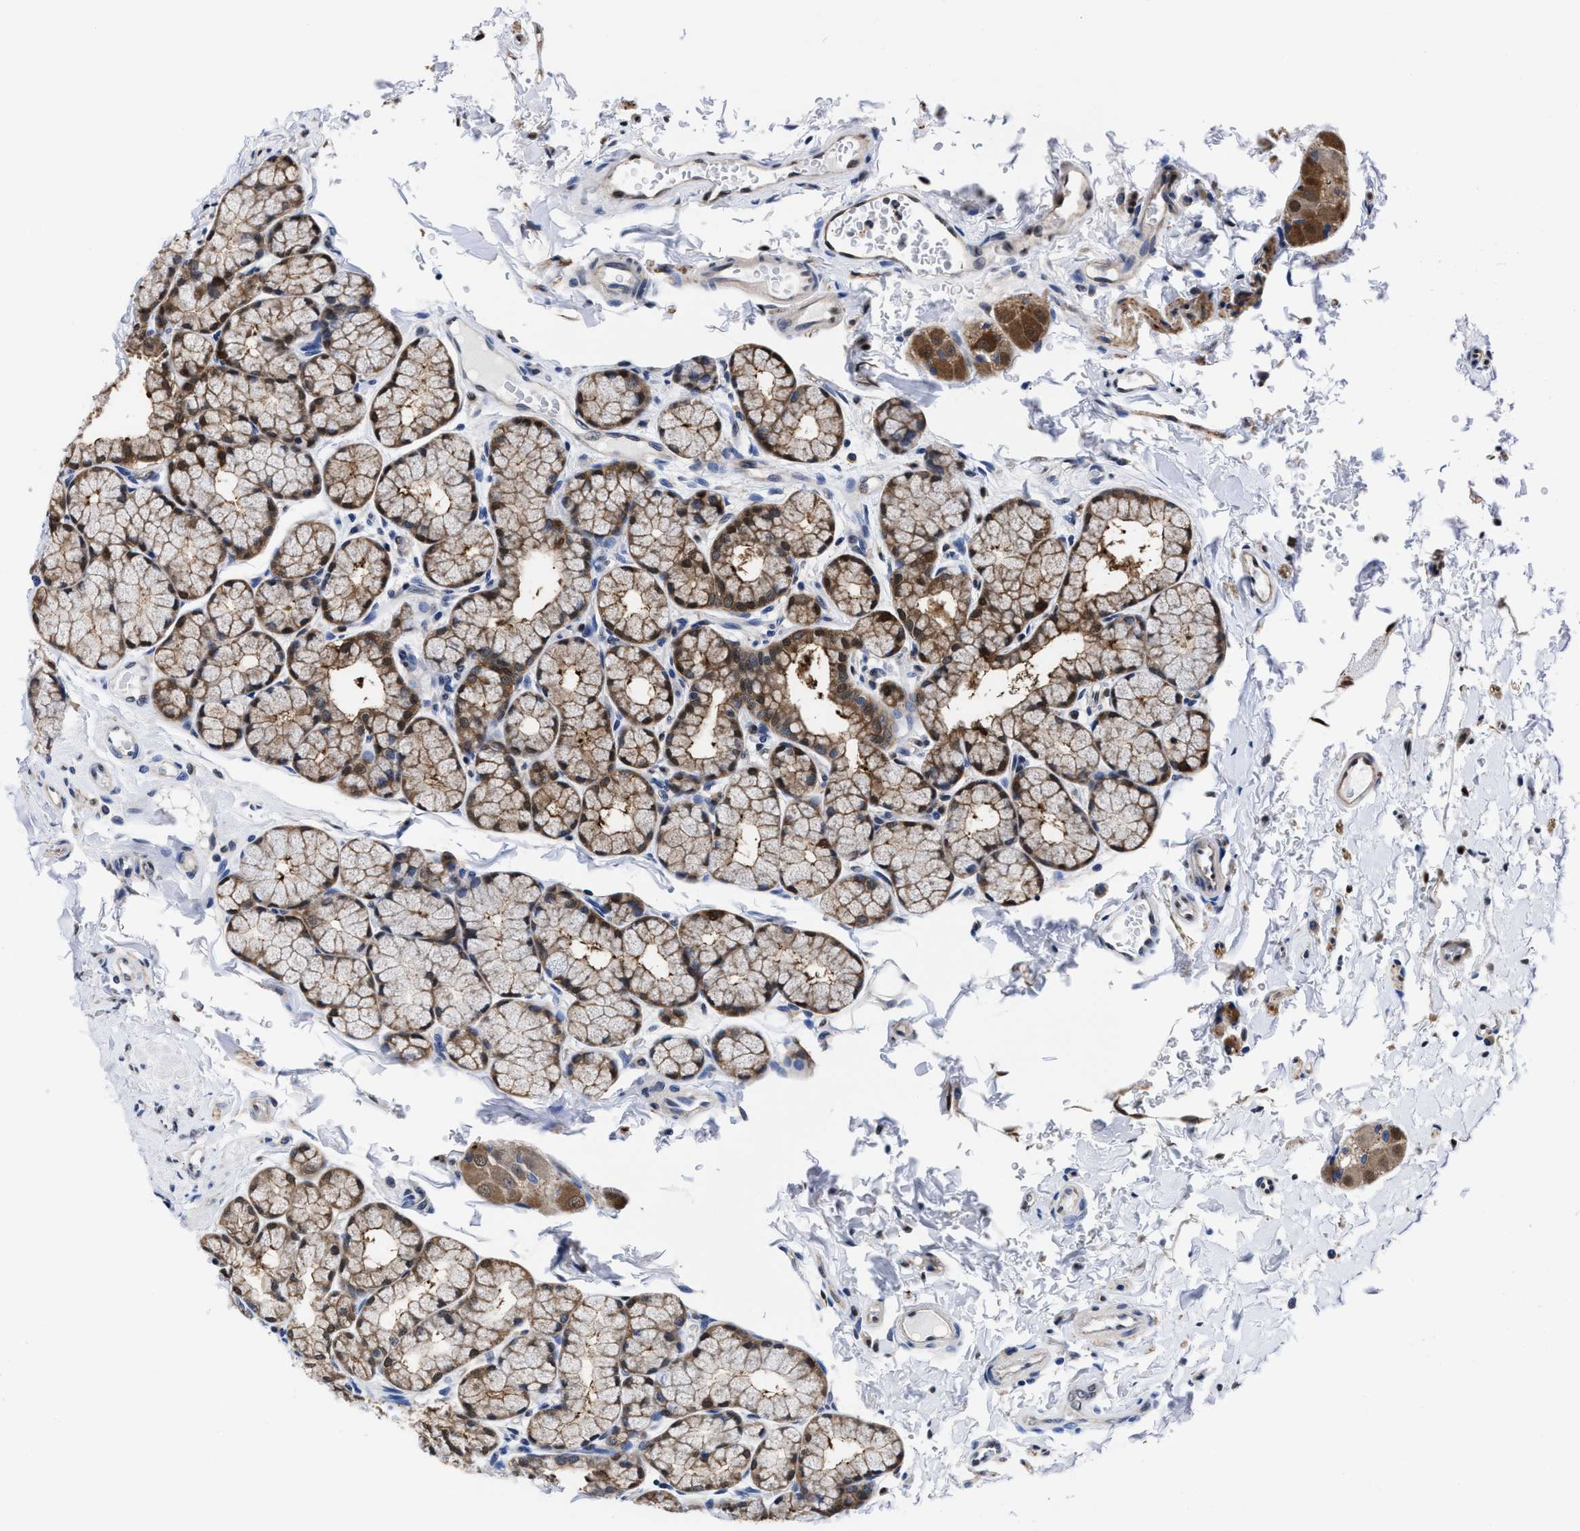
{"staining": {"intensity": "moderate", "quantity": "<25%", "location": "cytoplasmic/membranous,nuclear"}, "tissue": "duodenum", "cell_type": "Glandular cells", "image_type": "normal", "snomed": [{"axis": "morphology", "description": "Normal tissue, NOS"}, {"axis": "topography", "description": "Duodenum"}], "caption": "Immunohistochemistry (IHC) image of unremarkable duodenum stained for a protein (brown), which demonstrates low levels of moderate cytoplasmic/membranous,nuclear expression in about <25% of glandular cells.", "gene": "ACLY", "patient": {"sex": "male", "age": 50}}